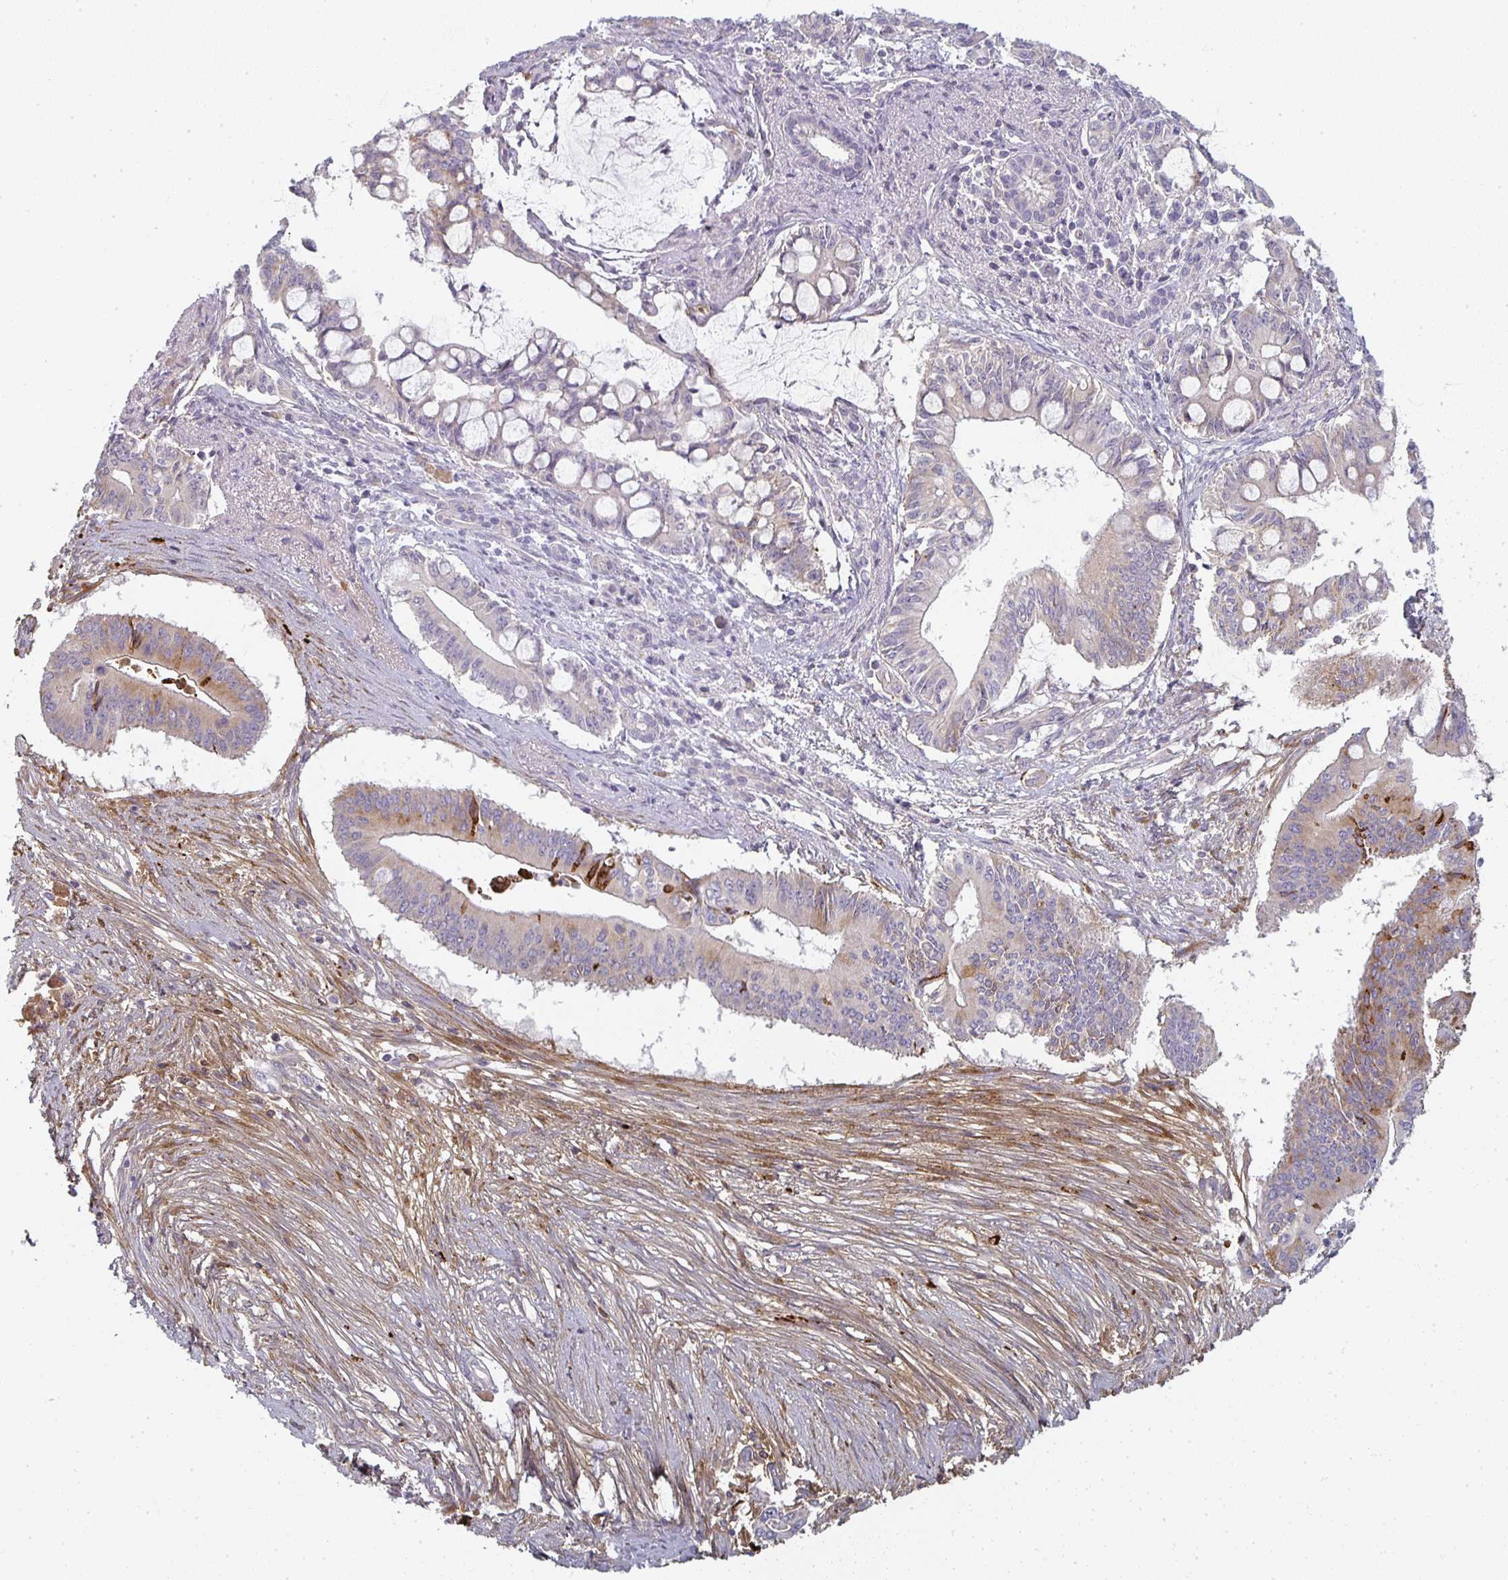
{"staining": {"intensity": "moderate", "quantity": "<25%", "location": "cytoplasmic/membranous"}, "tissue": "pancreatic cancer", "cell_type": "Tumor cells", "image_type": "cancer", "snomed": [{"axis": "morphology", "description": "Adenocarcinoma, NOS"}, {"axis": "topography", "description": "Pancreas"}], "caption": "Pancreatic cancer (adenocarcinoma) stained with IHC demonstrates moderate cytoplasmic/membranous expression in about <25% of tumor cells. The protein of interest is stained brown, and the nuclei are stained in blue (DAB (3,3'-diaminobenzidine) IHC with brightfield microscopy, high magnification).", "gene": "CTHRC1", "patient": {"sex": "male", "age": 68}}